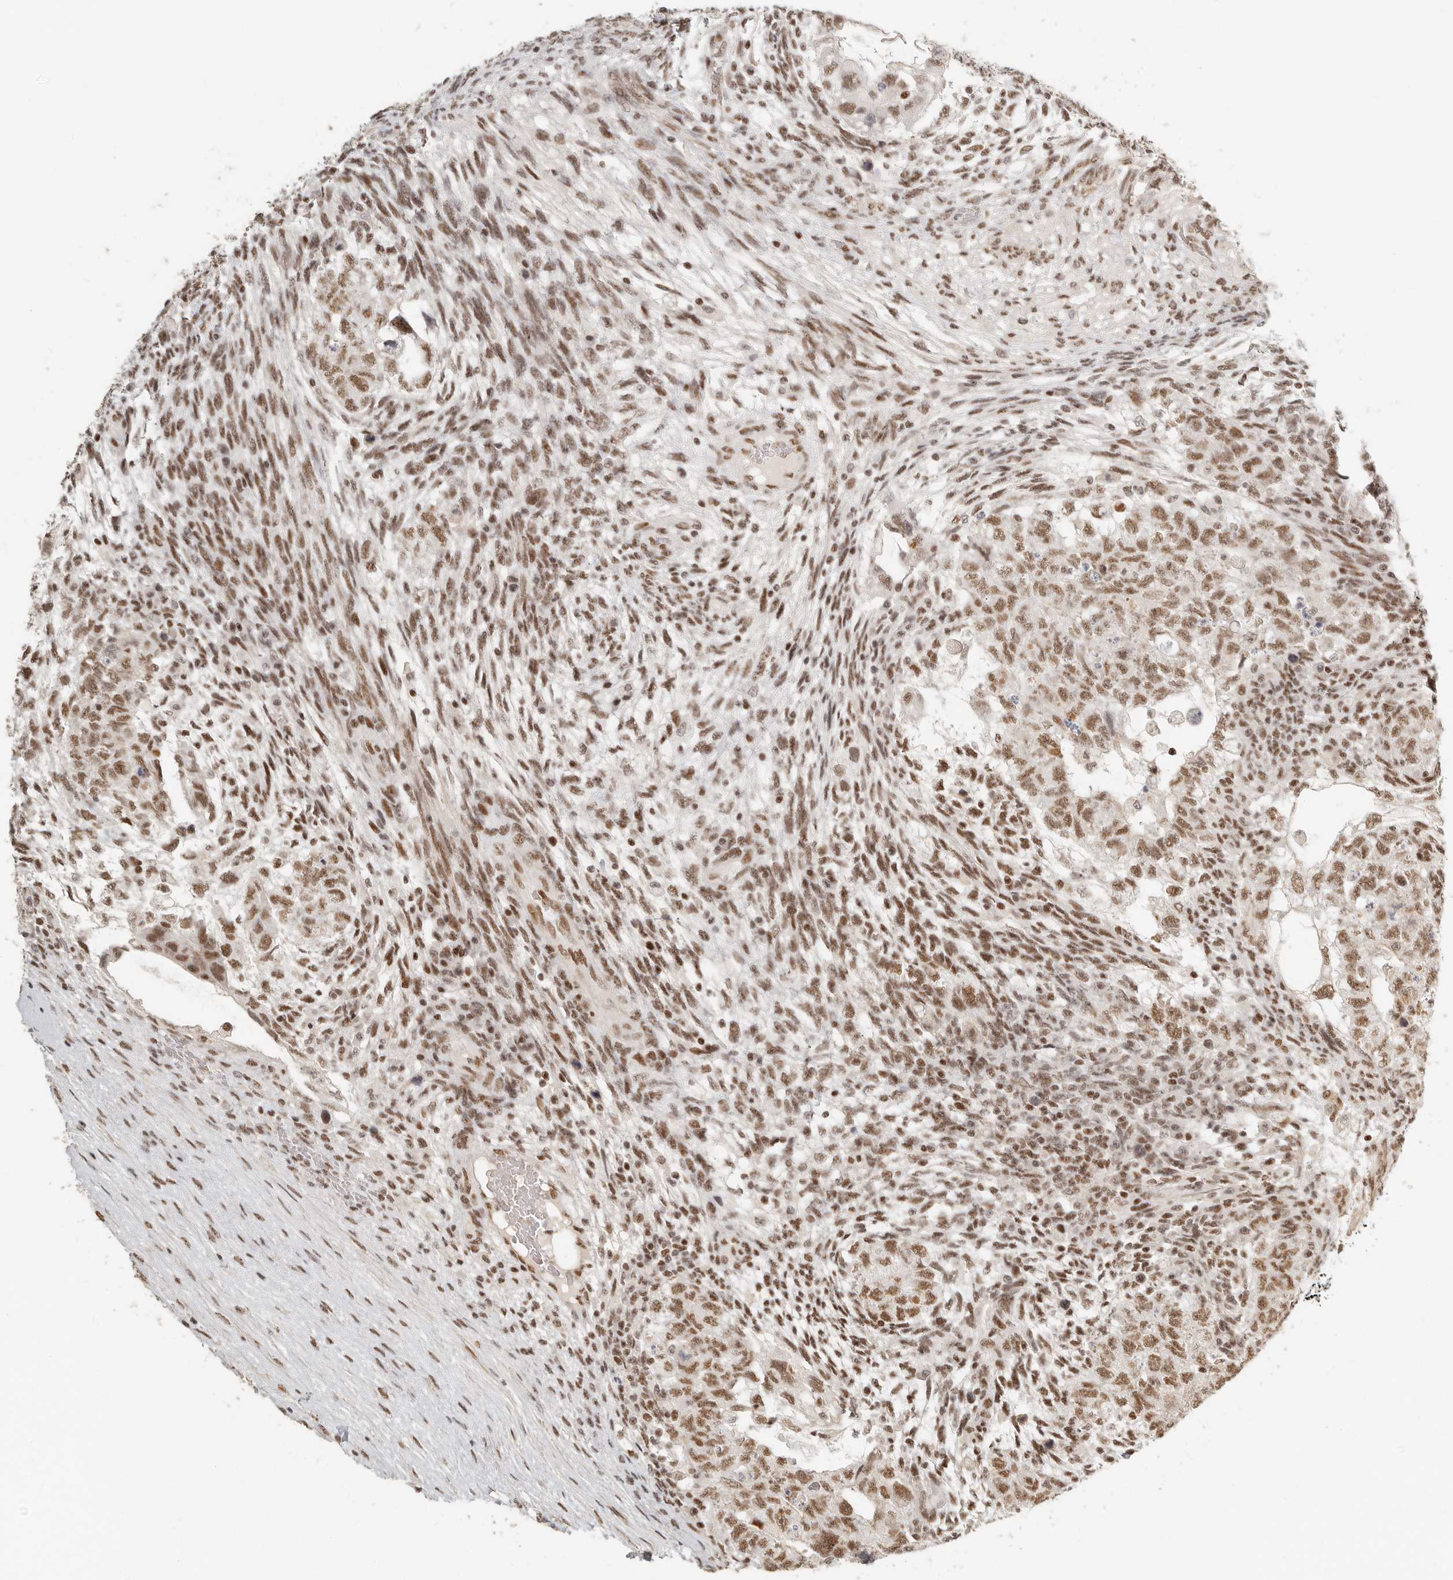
{"staining": {"intensity": "moderate", "quantity": ">75%", "location": "nuclear"}, "tissue": "testis cancer", "cell_type": "Tumor cells", "image_type": "cancer", "snomed": [{"axis": "morphology", "description": "Normal tissue, NOS"}, {"axis": "morphology", "description": "Carcinoma, Embryonal, NOS"}, {"axis": "topography", "description": "Testis"}], "caption": "Human embryonal carcinoma (testis) stained with a brown dye displays moderate nuclear positive expression in about >75% of tumor cells.", "gene": "GABPA", "patient": {"sex": "male", "age": 36}}